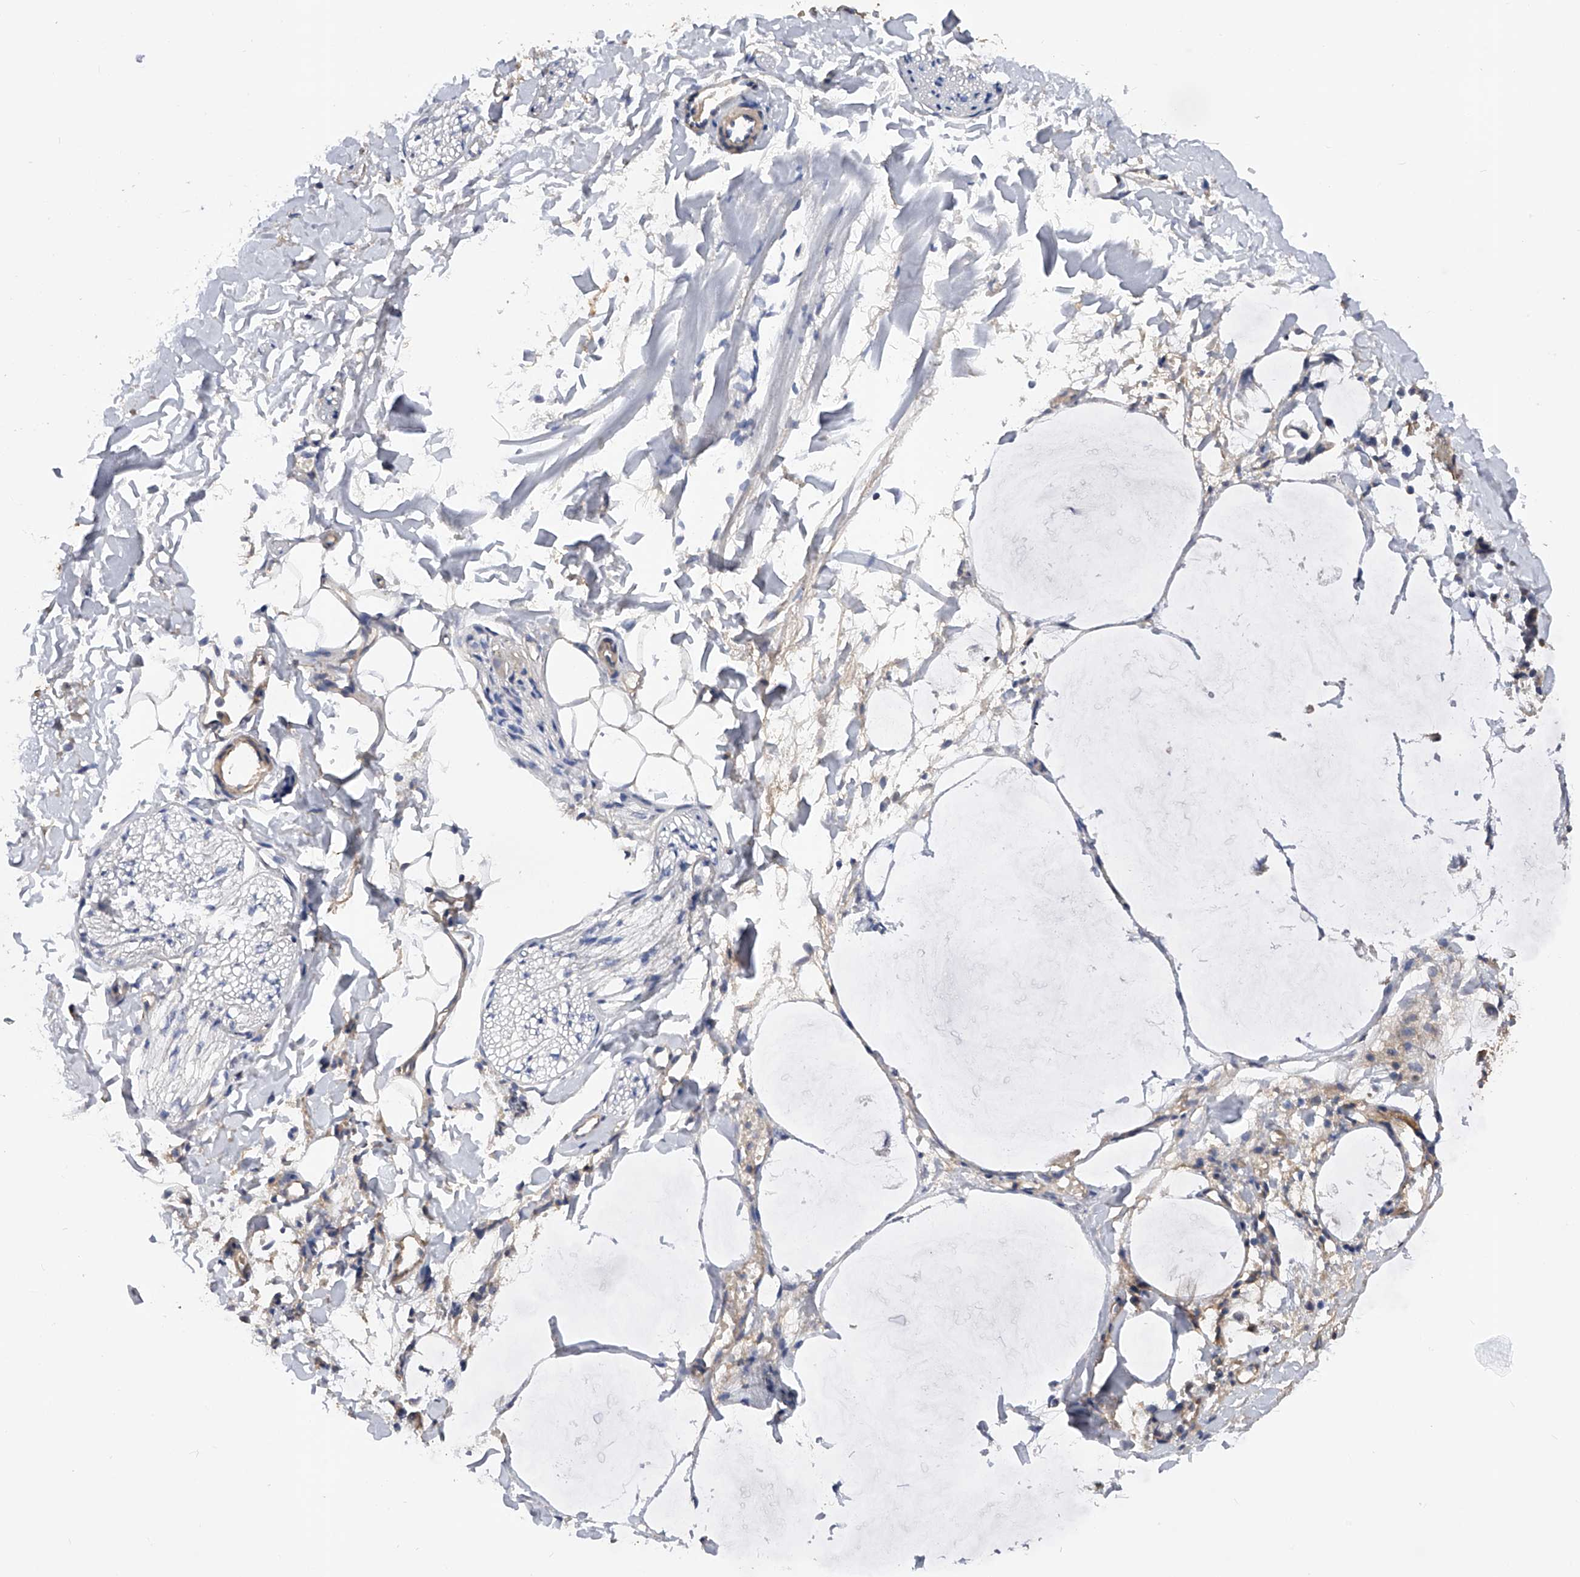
{"staining": {"intensity": "negative", "quantity": "none", "location": "none"}, "tissue": "adipose tissue", "cell_type": "Adipocytes", "image_type": "normal", "snomed": [{"axis": "morphology", "description": "Normal tissue, NOS"}, {"axis": "morphology", "description": "Adenocarcinoma, NOS"}, {"axis": "topography", "description": "Colon"}, {"axis": "topography", "description": "Peripheral nerve tissue"}], "caption": "Immunohistochemistry micrograph of benign adipose tissue: adipose tissue stained with DAB exhibits no significant protein expression in adipocytes. (Immunohistochemistry (ihc), brightfield microscopy, high magnification).", "gene": "CFAP298", "patient": {"sex": "male", "age": 14}}